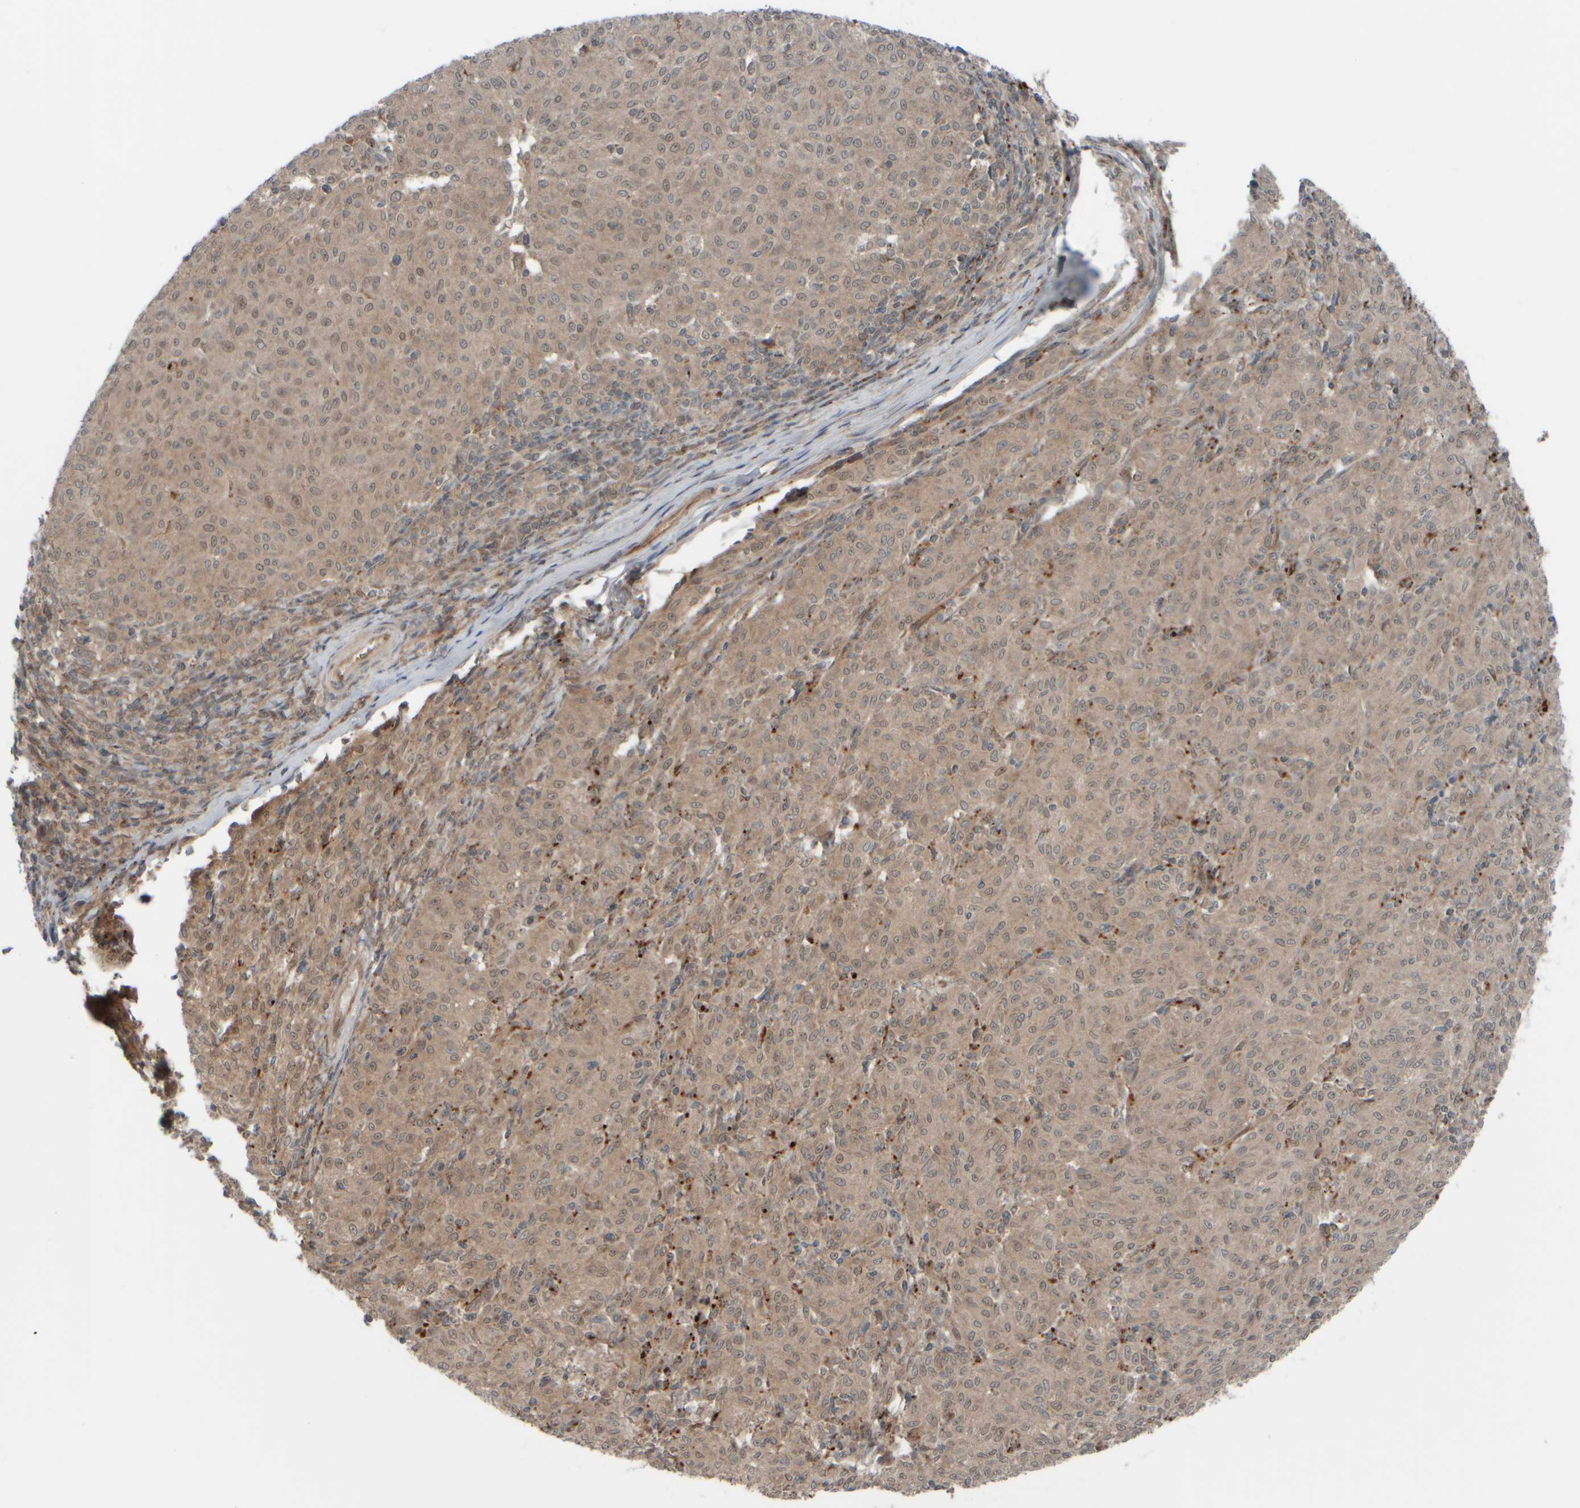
{"staining": {"intensity": "weak", "quantity": ">75%", "location": "cytoplasmic/membranous"}, "tissue": "melanoma", "cell_type": "Tumor cells", "image_type": "cancer", "snomed": [{"axis": "morphology", "description": "Malignant melanoma, NOS"}, {"axis": "topography", "description": "Skin"}], "caption": "A photomicrograph of human malignant melanoma stained for a protein displays weak cytoplasmic/membranous brown staining in tumor cells. The staining is performed using DAB (3,3'-diaminobenzidine) brown chromogen to label protein expression. The nuclei are counter-stained blue using hematoxylin.", "gene": "GIGYF1", "patient": {"sex": "female", "age": 72}}